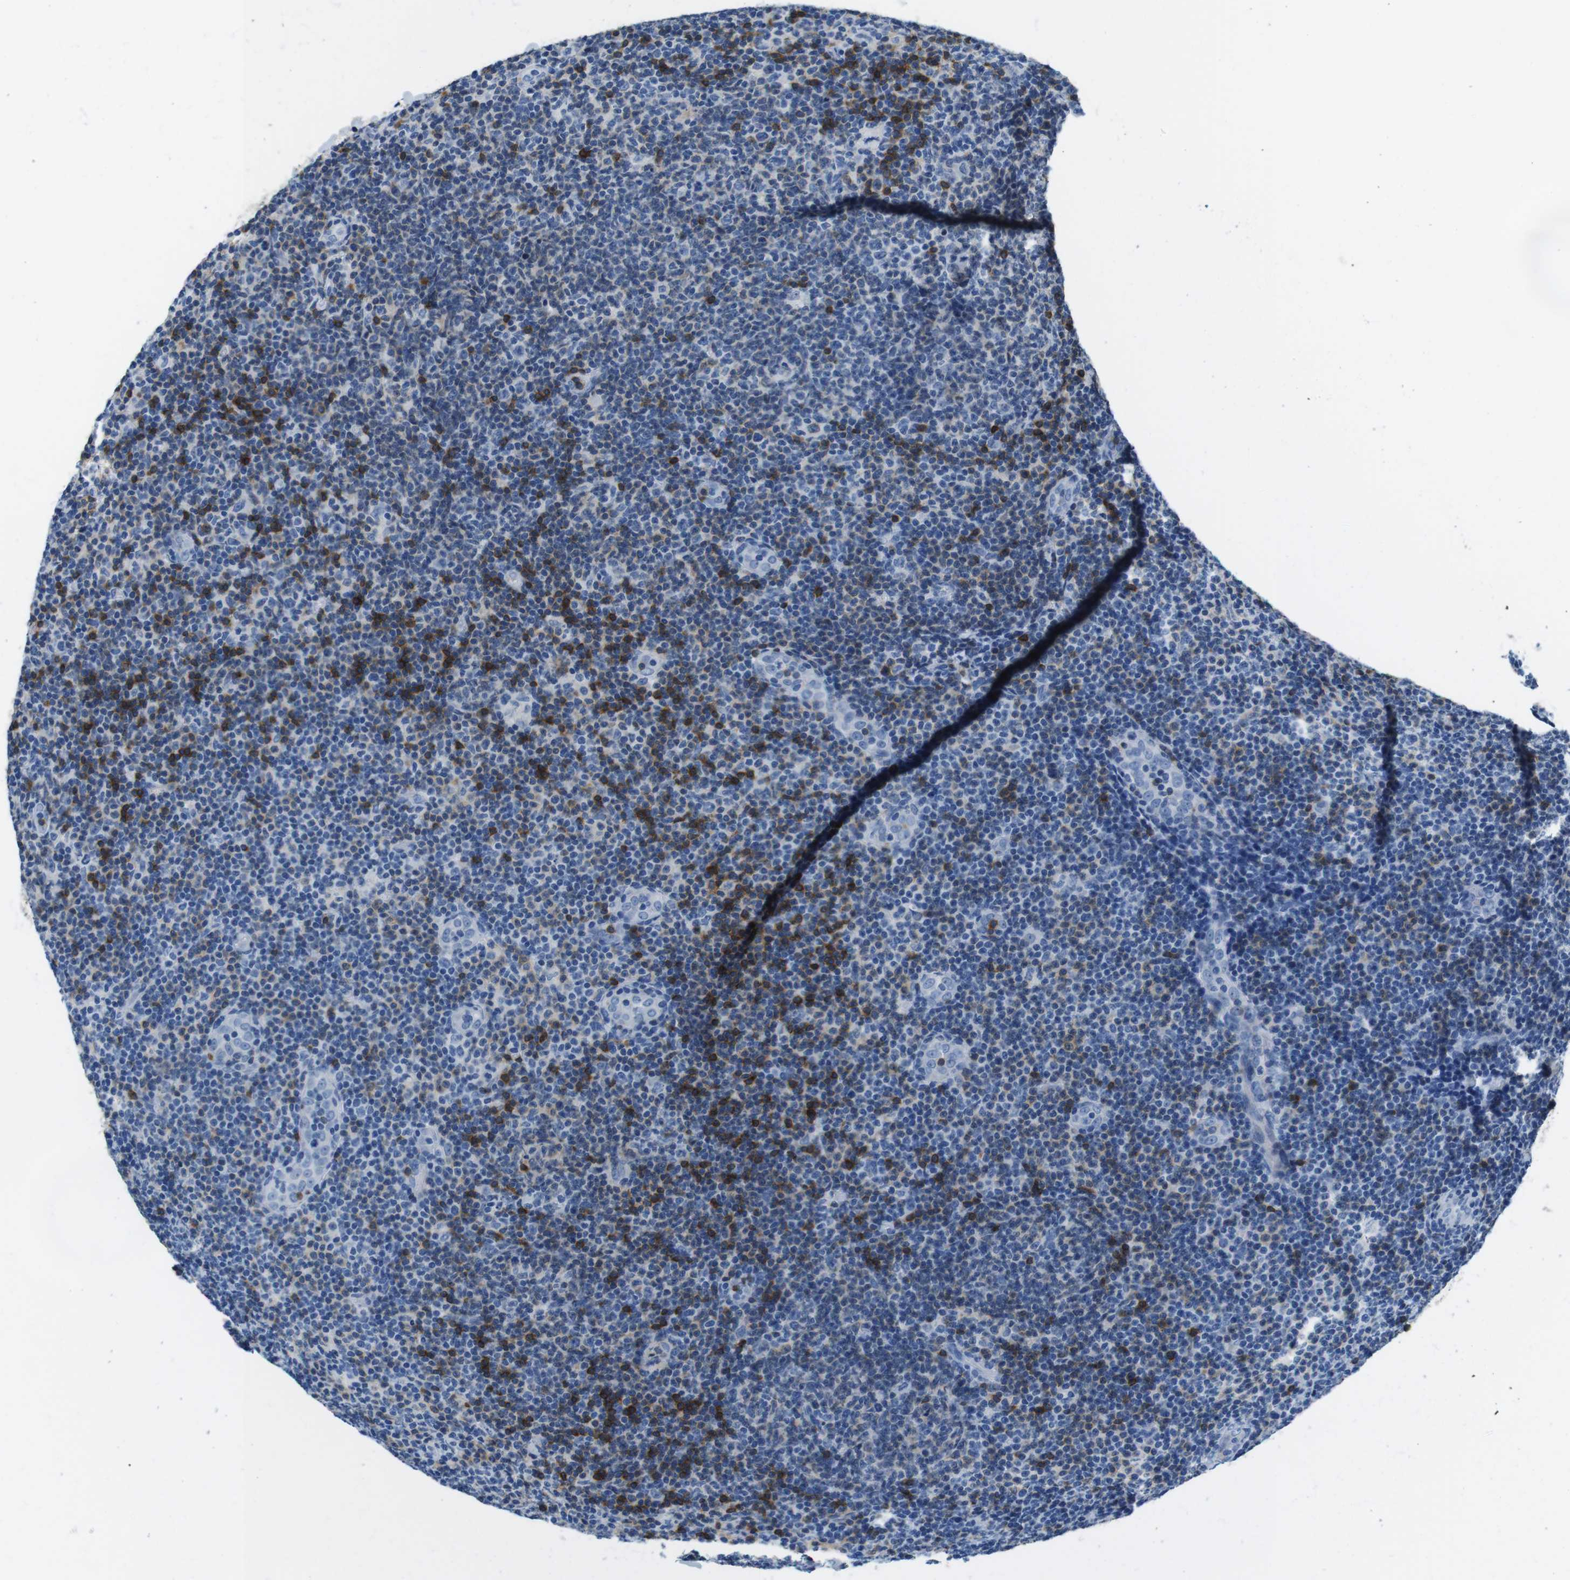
{"staining": {"intensity": "negative", "quantity": "none", "location": "none"}, "tissue": "lymphoma", "cell_type": "Tumor cells", "image_type": "cancer", "snomed": [{"axis": "morphology", "description": "Malignant lymphoma, non-Hodgkin's type, Low grade"}, {"axis": "topography", "description": "Lymph node"}], "caption": "Immunohistochemical staining of malignant lymphoma, non-Hodgkin's type (low-grade) reveals no significant expression in tumor cells. (DAB immunohistochemistry (IHC) visualized using brightfield microscopy, high magnification).", "gene": "IGHD", "patient": {"sex": "male", "age": 83}}